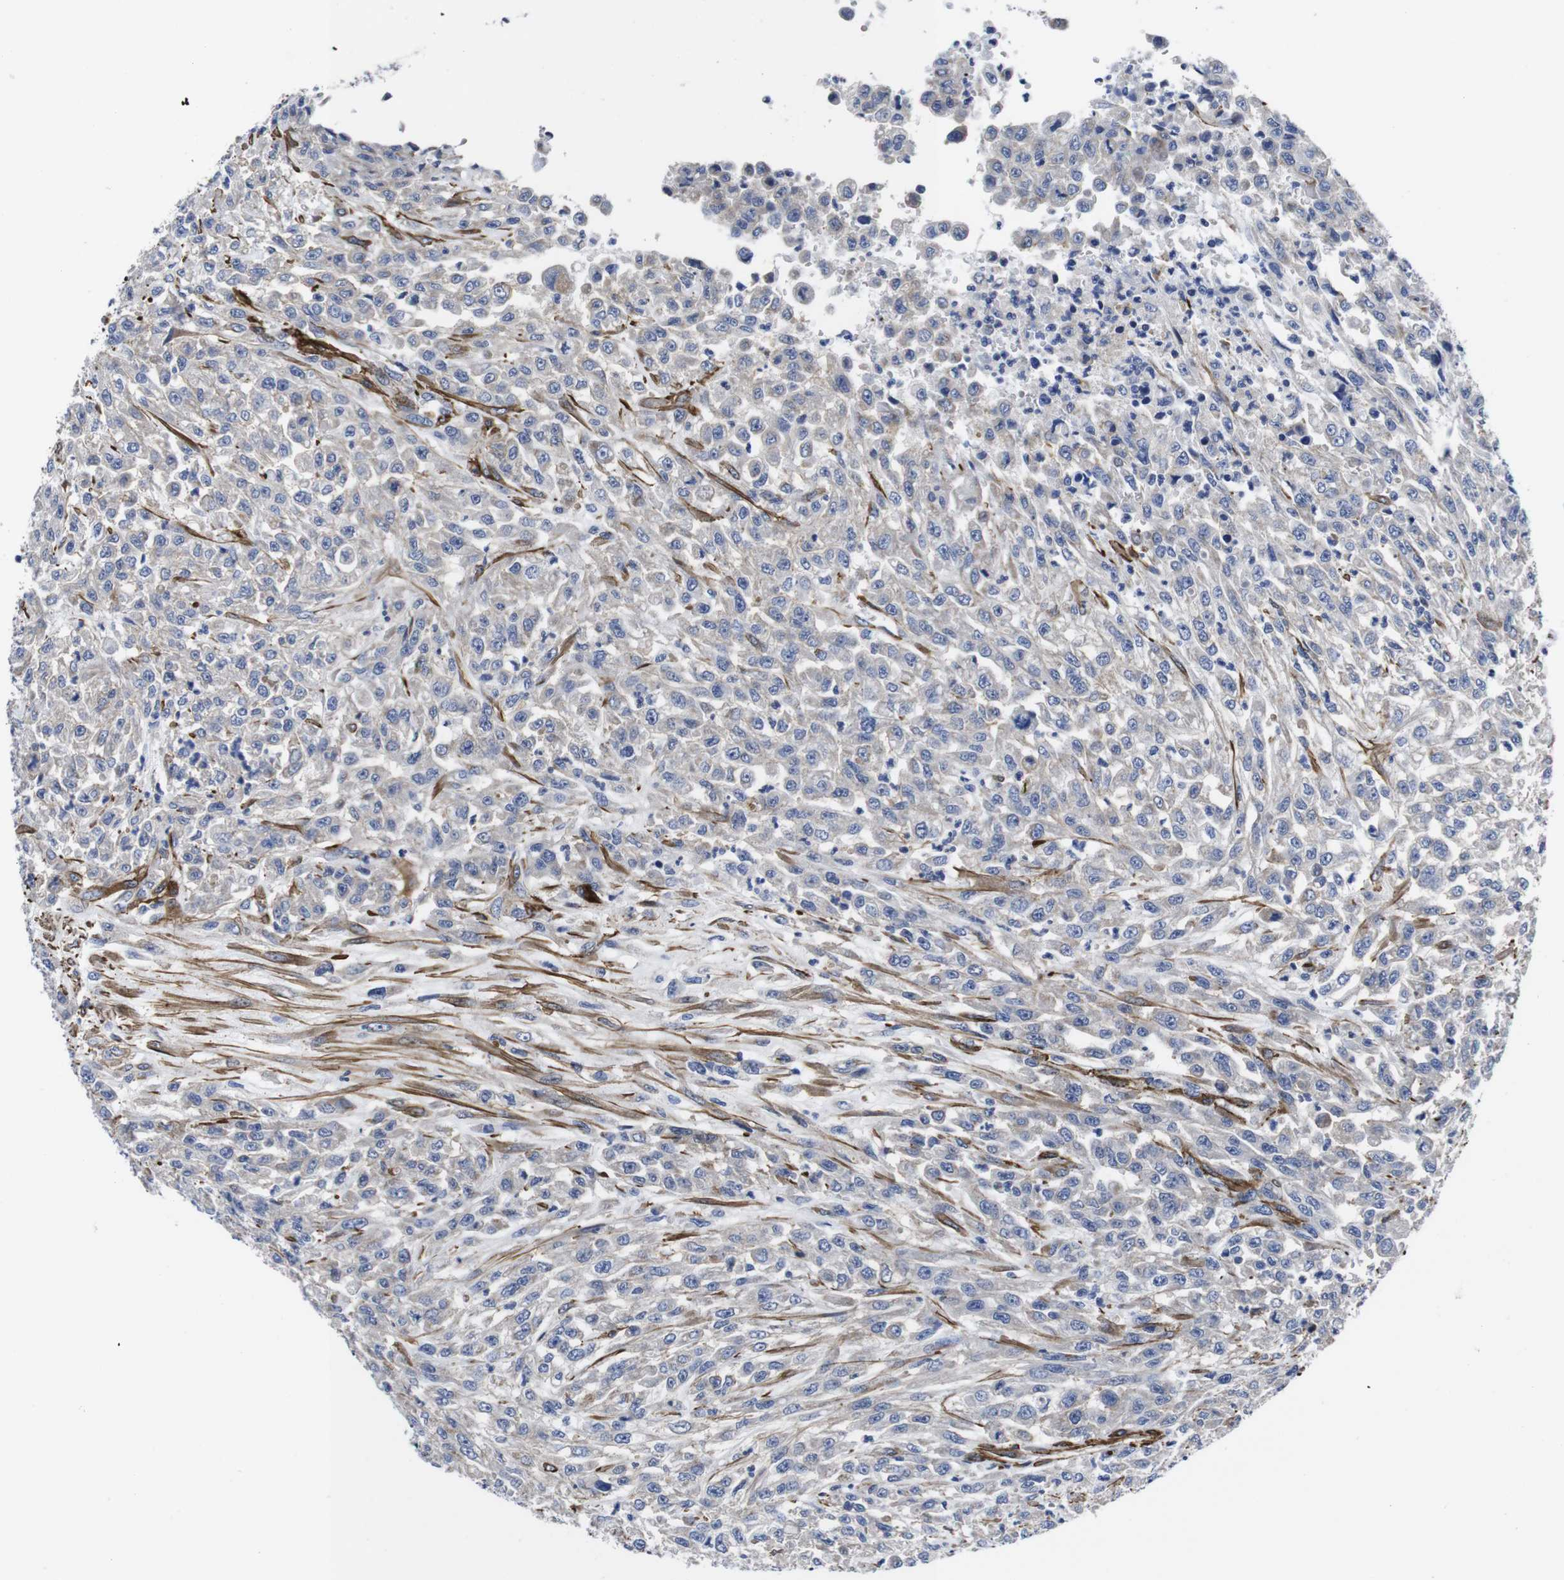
{"staining": {"intensity": "weak", "quantity": "<25%", "location": "cytoplasmic/membranous"}, "tissue": "urothelial cancer", "cell_type": "Tumor cells", "image_type": "cancer", "snomed": [{"axis": "morphology", "description": "Urothelial carcinoma, High grade"}, {"axis": "topography", "description": "Urinary bladder"}], "caption": "This is a image of IHC staining of urothelial cancer, which shows no expression in tumor cells.", "gene": "WNT10A", "patient": {"sex": "male", "age": 46}}